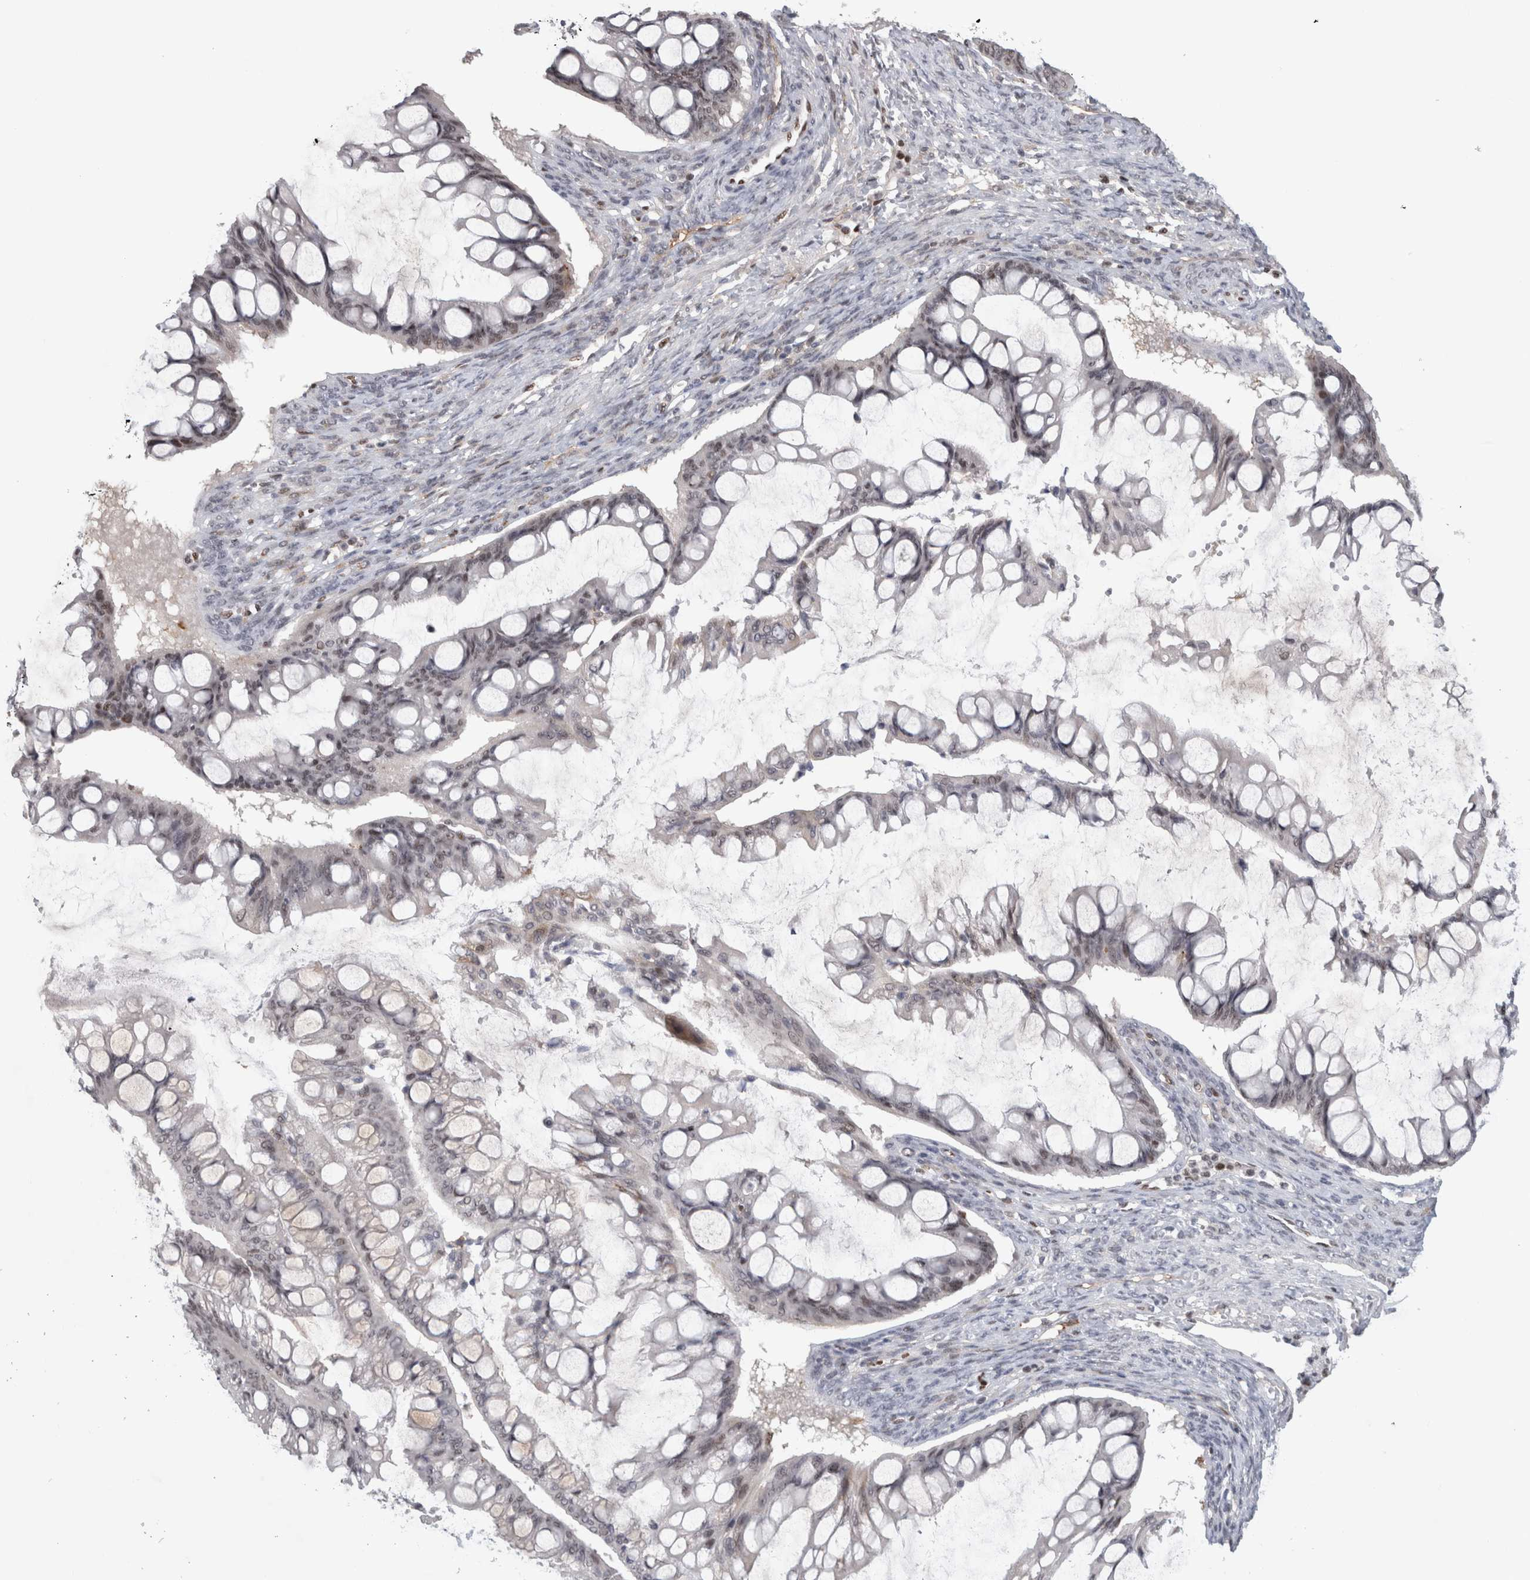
{"staining": {"intensity": "negative", "quantity": "none", "location": "none"}, "tissue": "ovarian cancer", "cell_type": "Tumor cells", "image_type": "cancer", "snomed": [{"axis": "morphology", "description": "Cystadenocarcinoma, mucinous, NOS"}, {"axis": "topography", "description": "Ovary"}], "caption": "A high-resolution histopathology image shows IHC staining of ovarian cancer (mucinous cystadenocarcinoma), which shows no significant positivity in tumor cells.", "gene": "SRARP", "patient": {"sex": "female", "age": 73}}